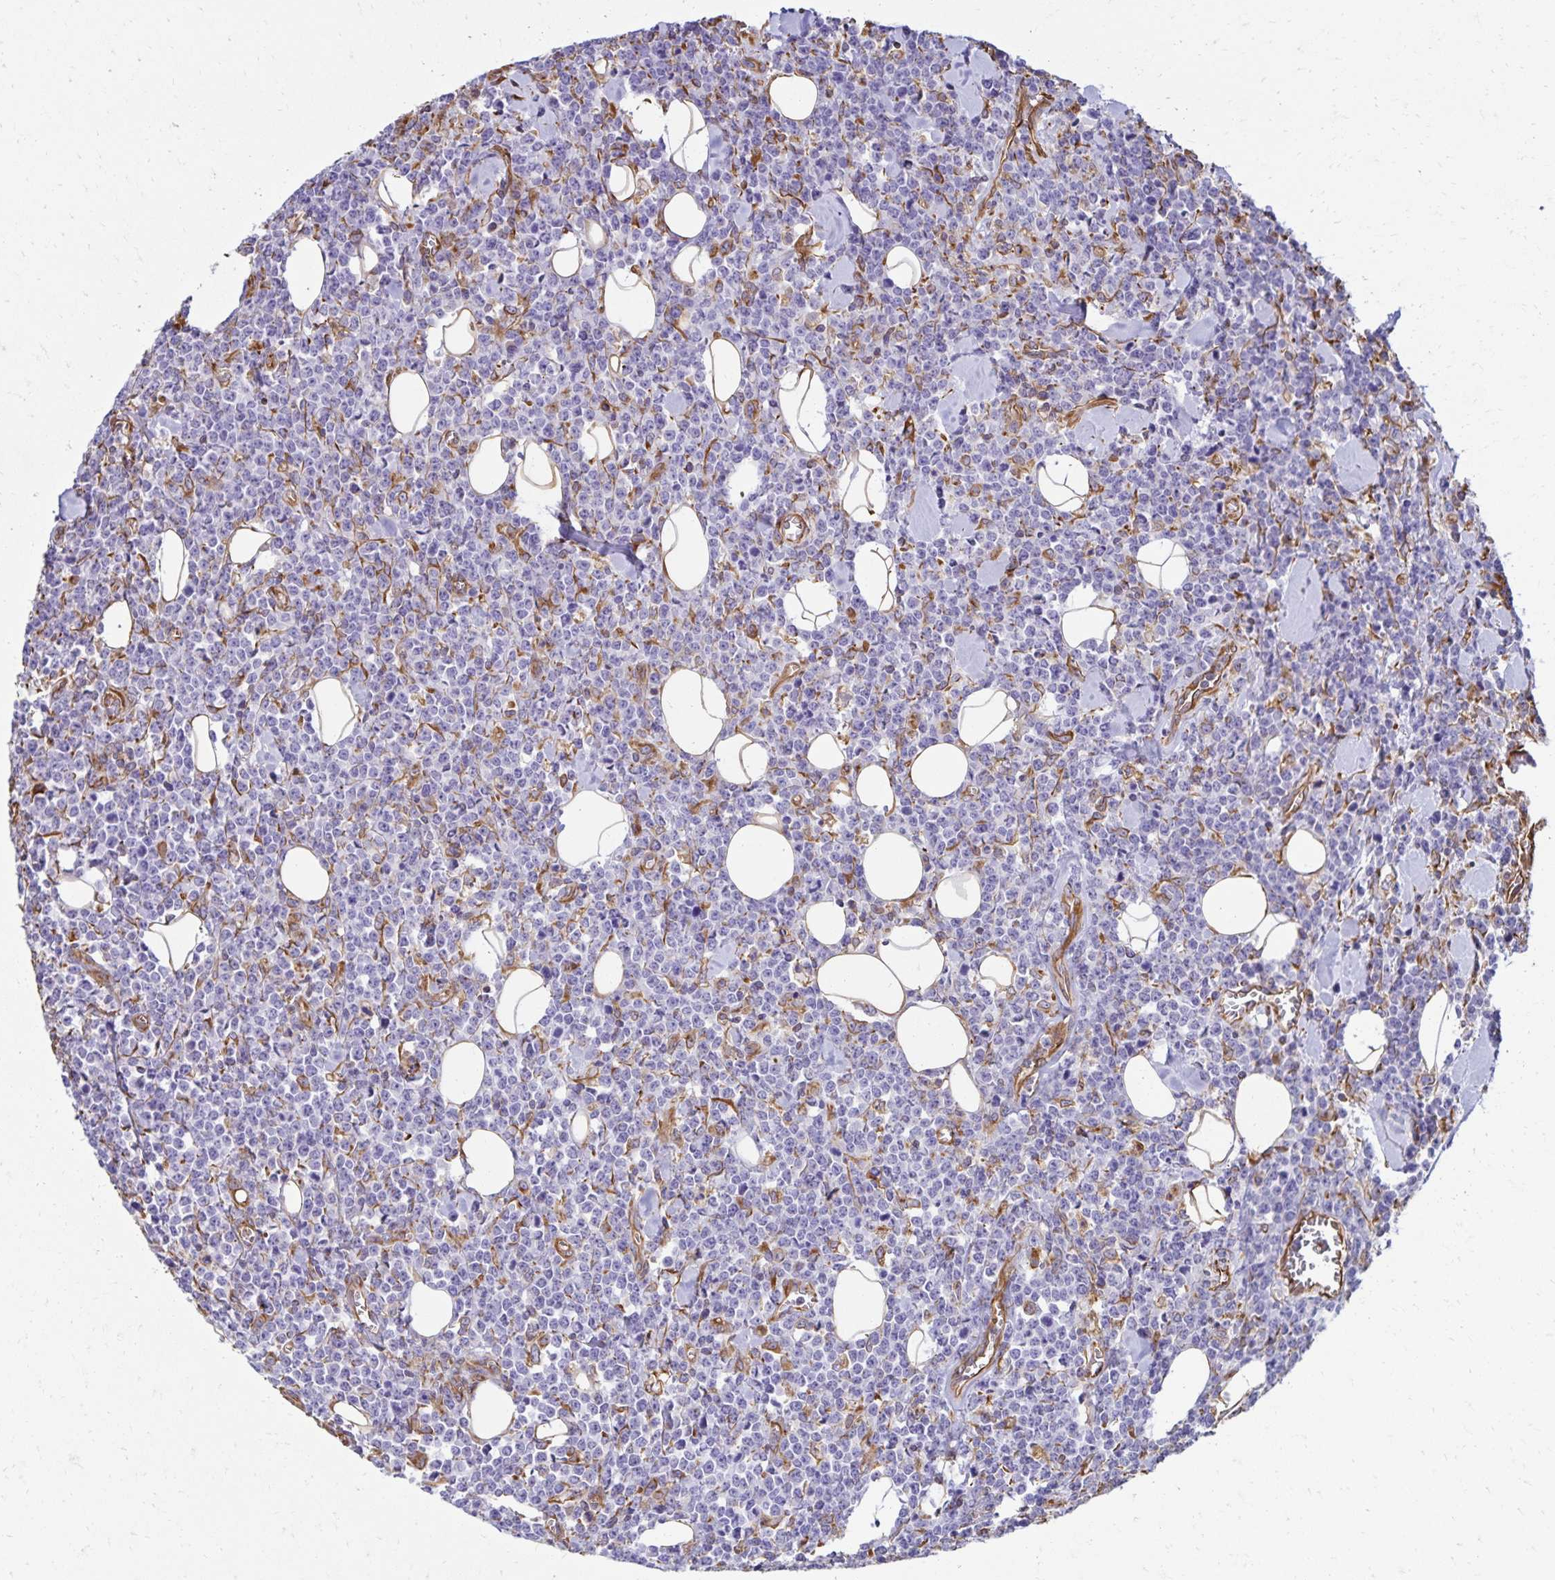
{"staining": {"intensity": "negative", "quantity": "none", "location": "none"}, "tissue": "lymphoma", "cell_type": "Tumor cells", "image_type": "cancer", "snomed": [{"axis": "morphology", "description": "Malignant lymphoma, non-Hodgkin's type, High grade"}, {"axis": "topography", "description": "Small intestine"}], "caption": "Immunohistochemical staining of human lymphoma demonstrates no significant staining in tumor cells. The staining was performed using DAB (3,3'-diaminobenzidine) to visualize the protein expression in brown, while the nuclei were stained in blue with hematoxylin (Magnification: 20x).", "gene": "TRPV6", "patient": {"sex": "female", "age": 56}}